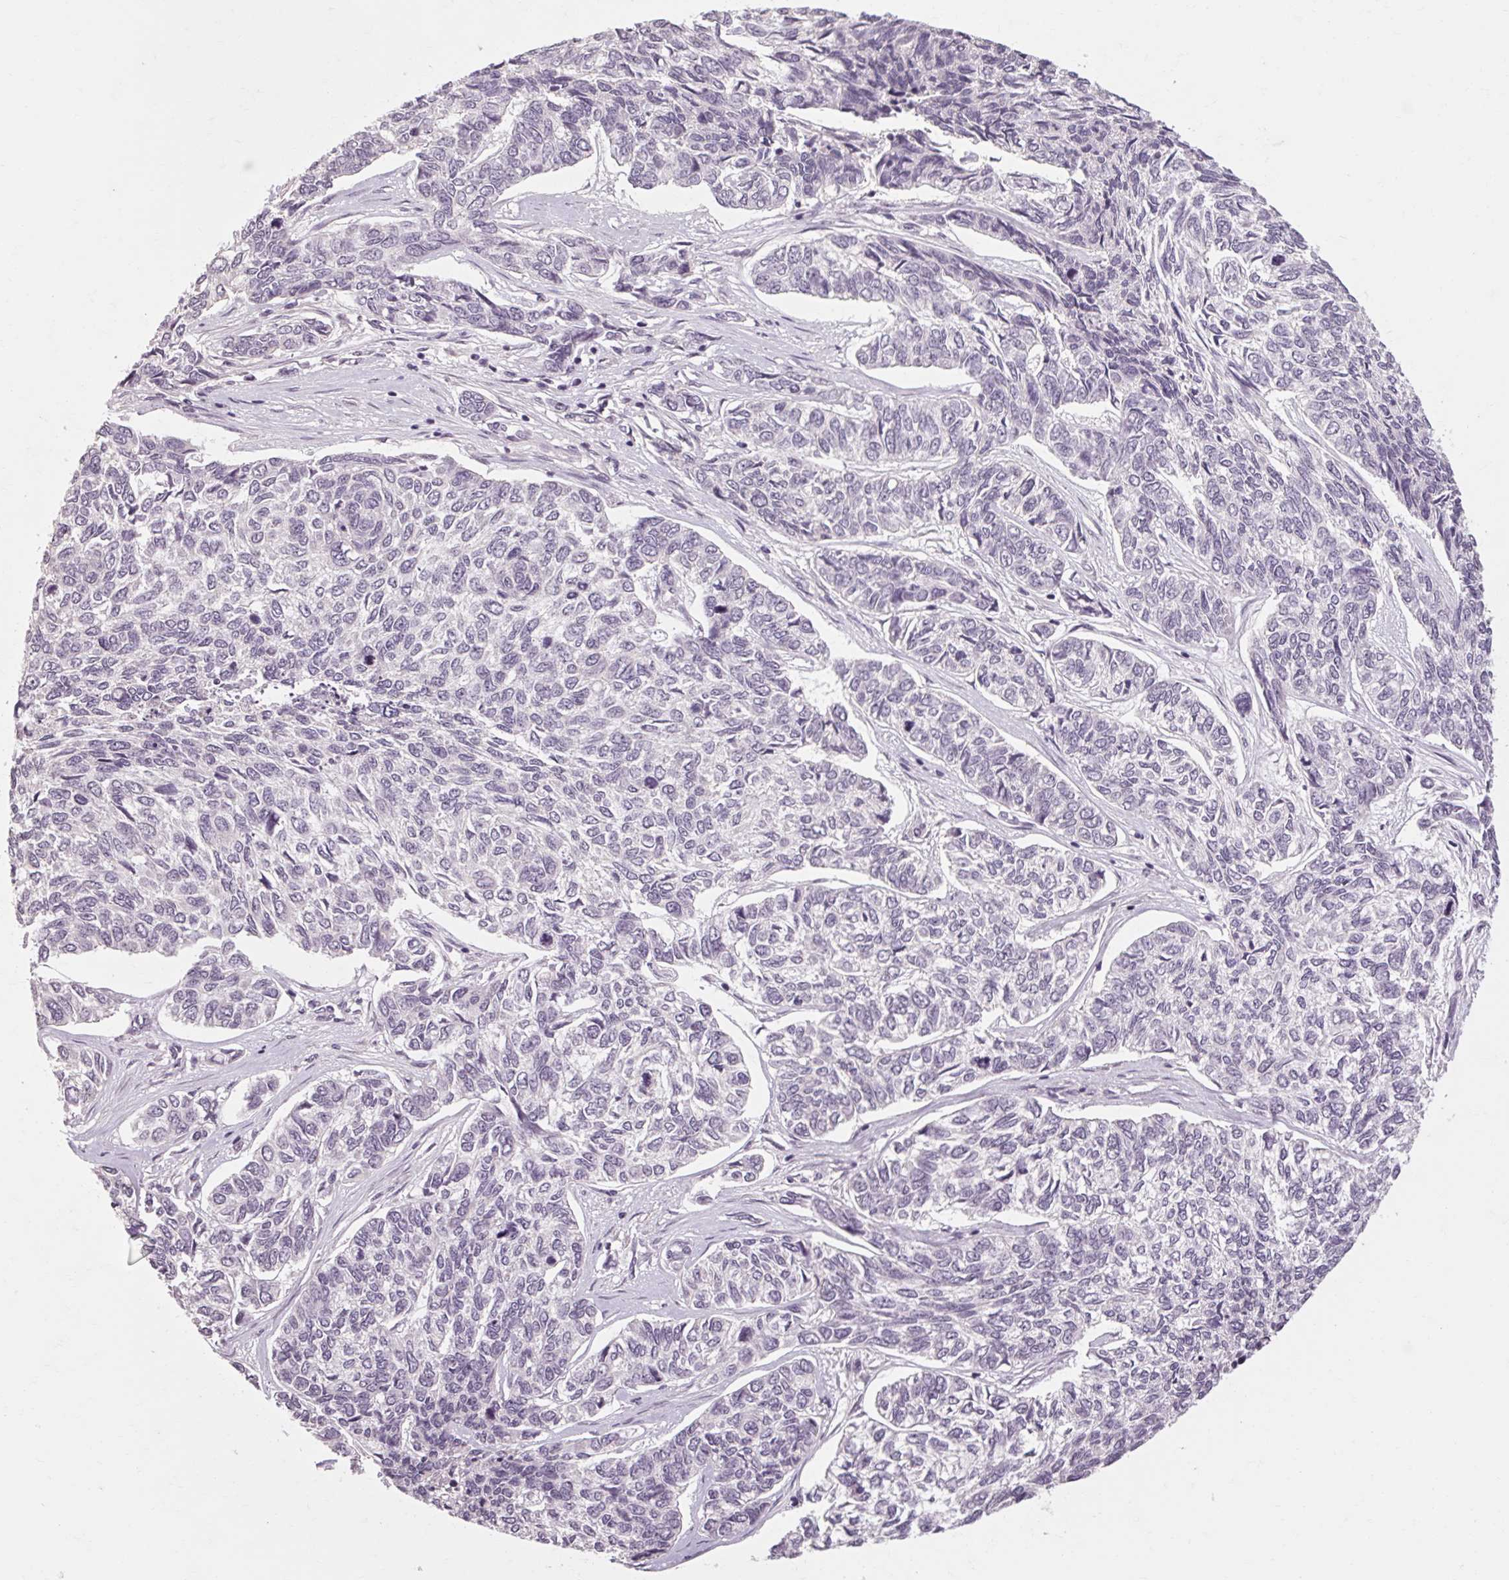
{"staining": {"intensity": "negative", "quantity": "none", "location": "none"}, "tissue": "skin cancer", "cell_type": "Tumor cells", "image_type": "cancer", "snomed": [{"axis": "morphology", "description": "Basal cell carcinoma"}, {"axis": "topography", "description": "Skin"}], "caption": "High magnification brightfield microscopy of skin basal cell carcinoma stained with DAB (brown) and counterstained with hematoxylin (blue): tumor cells show no significant positivity. (Immunohistochemistry (ihc), brightfield microscopy, high magnification).", "gene": "POMC", "patient": {"sex": "female", "age": 65}}